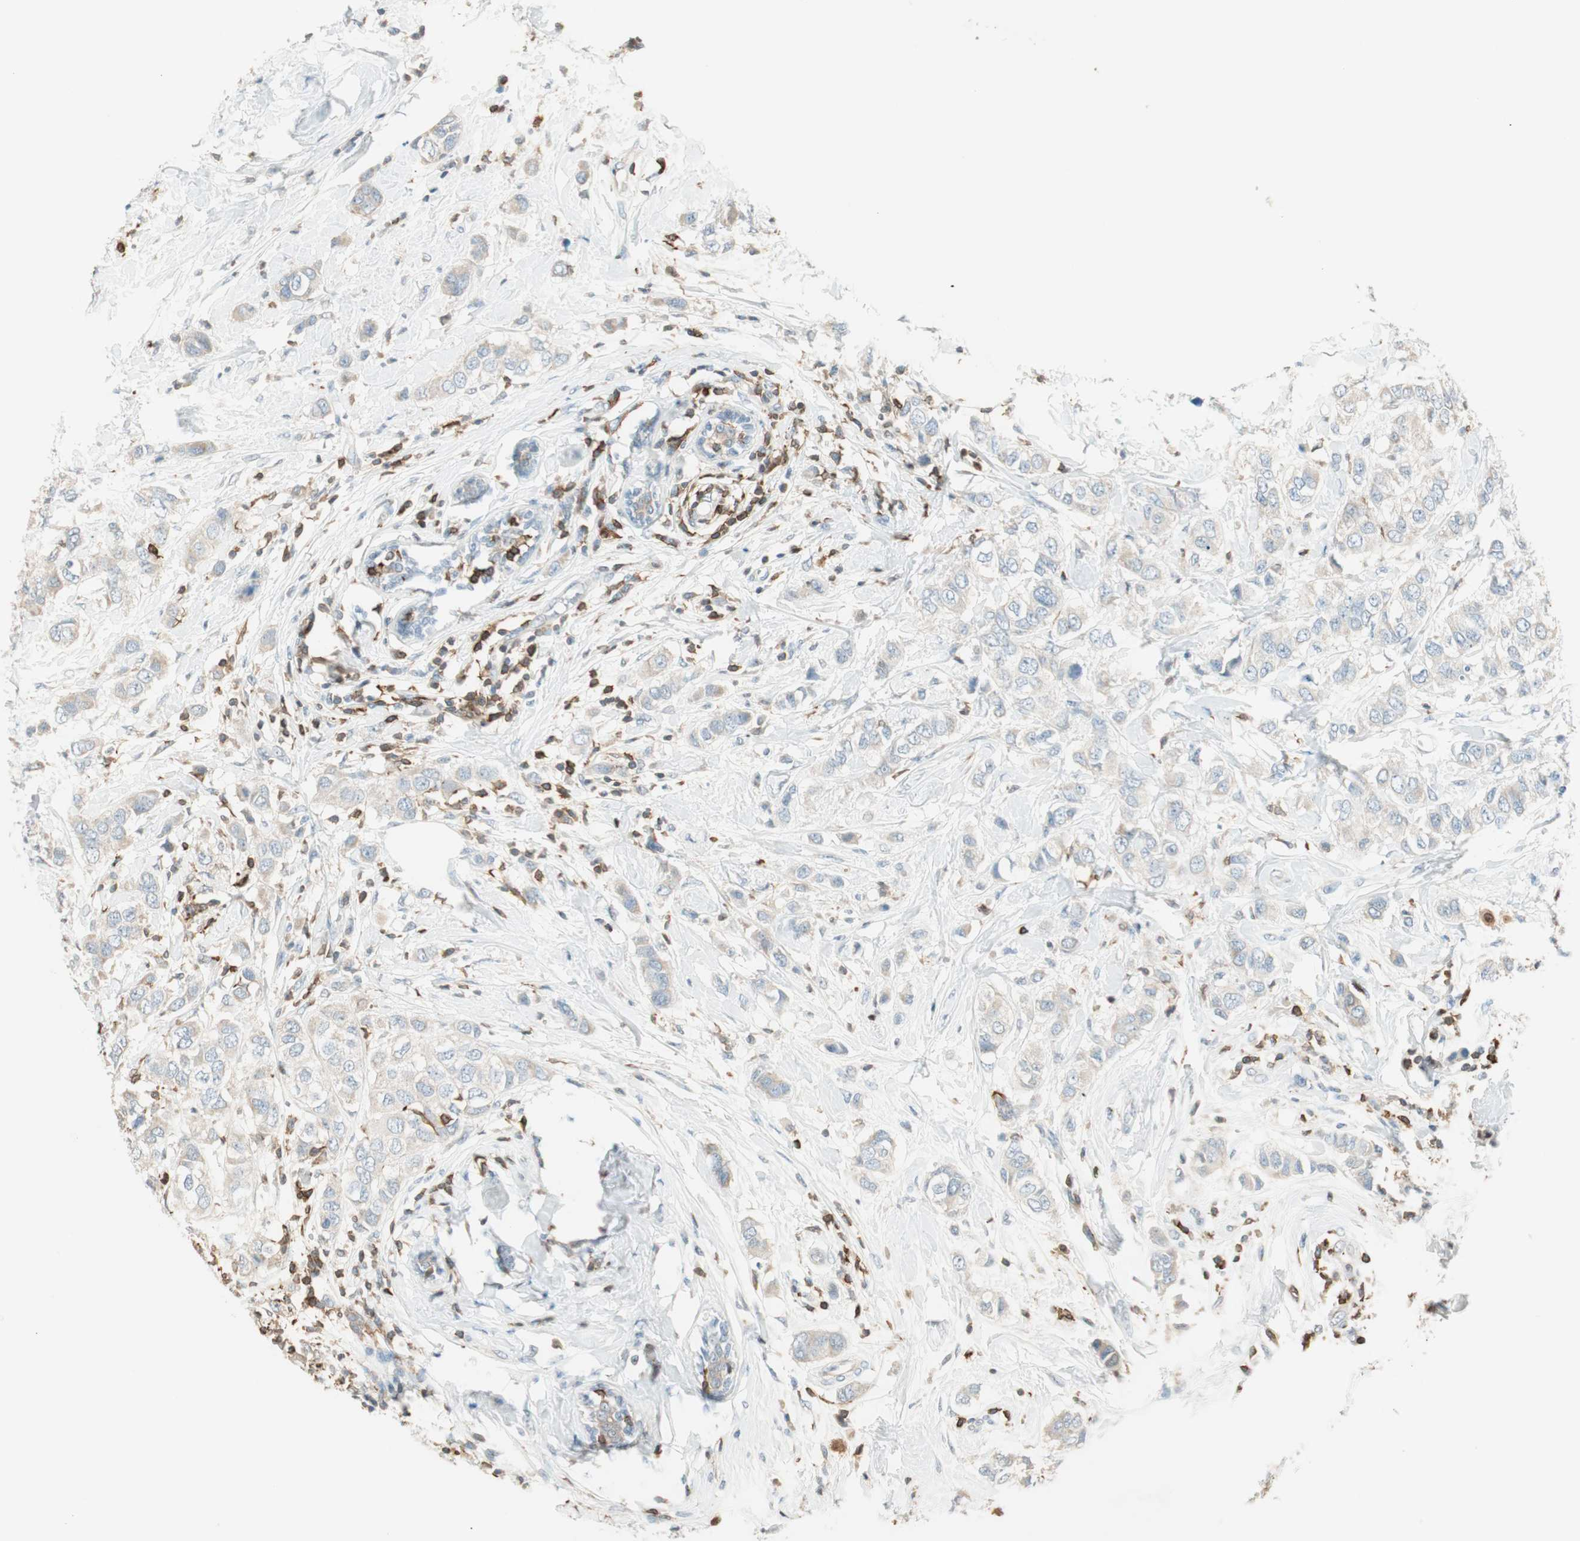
{"staining": {"intensity": "weak", "quantity": "25%-75%", "location": "cytoplasmic/membranous"}, "tissue": "breast cancer", "cell_type": "Tumor cells", "image_type": "cancer", "snomed": [{"axis": "morphology", "description": "Duct carcinoma"}, {"axis": "topography", "description": "Breast"}], "caption": "Immunohistochemistry (IHC) of breast cancer displays low levels of weak cytoplasmic/membranous positivity in about 25%-75% of tumor cells. The staining was performed using DAB, with brown indicating positive protein expression. Nuclei are stained blue with hematoxylin.", "gene": "HPGD", "patient": {"sex": "female", "age": 50}}